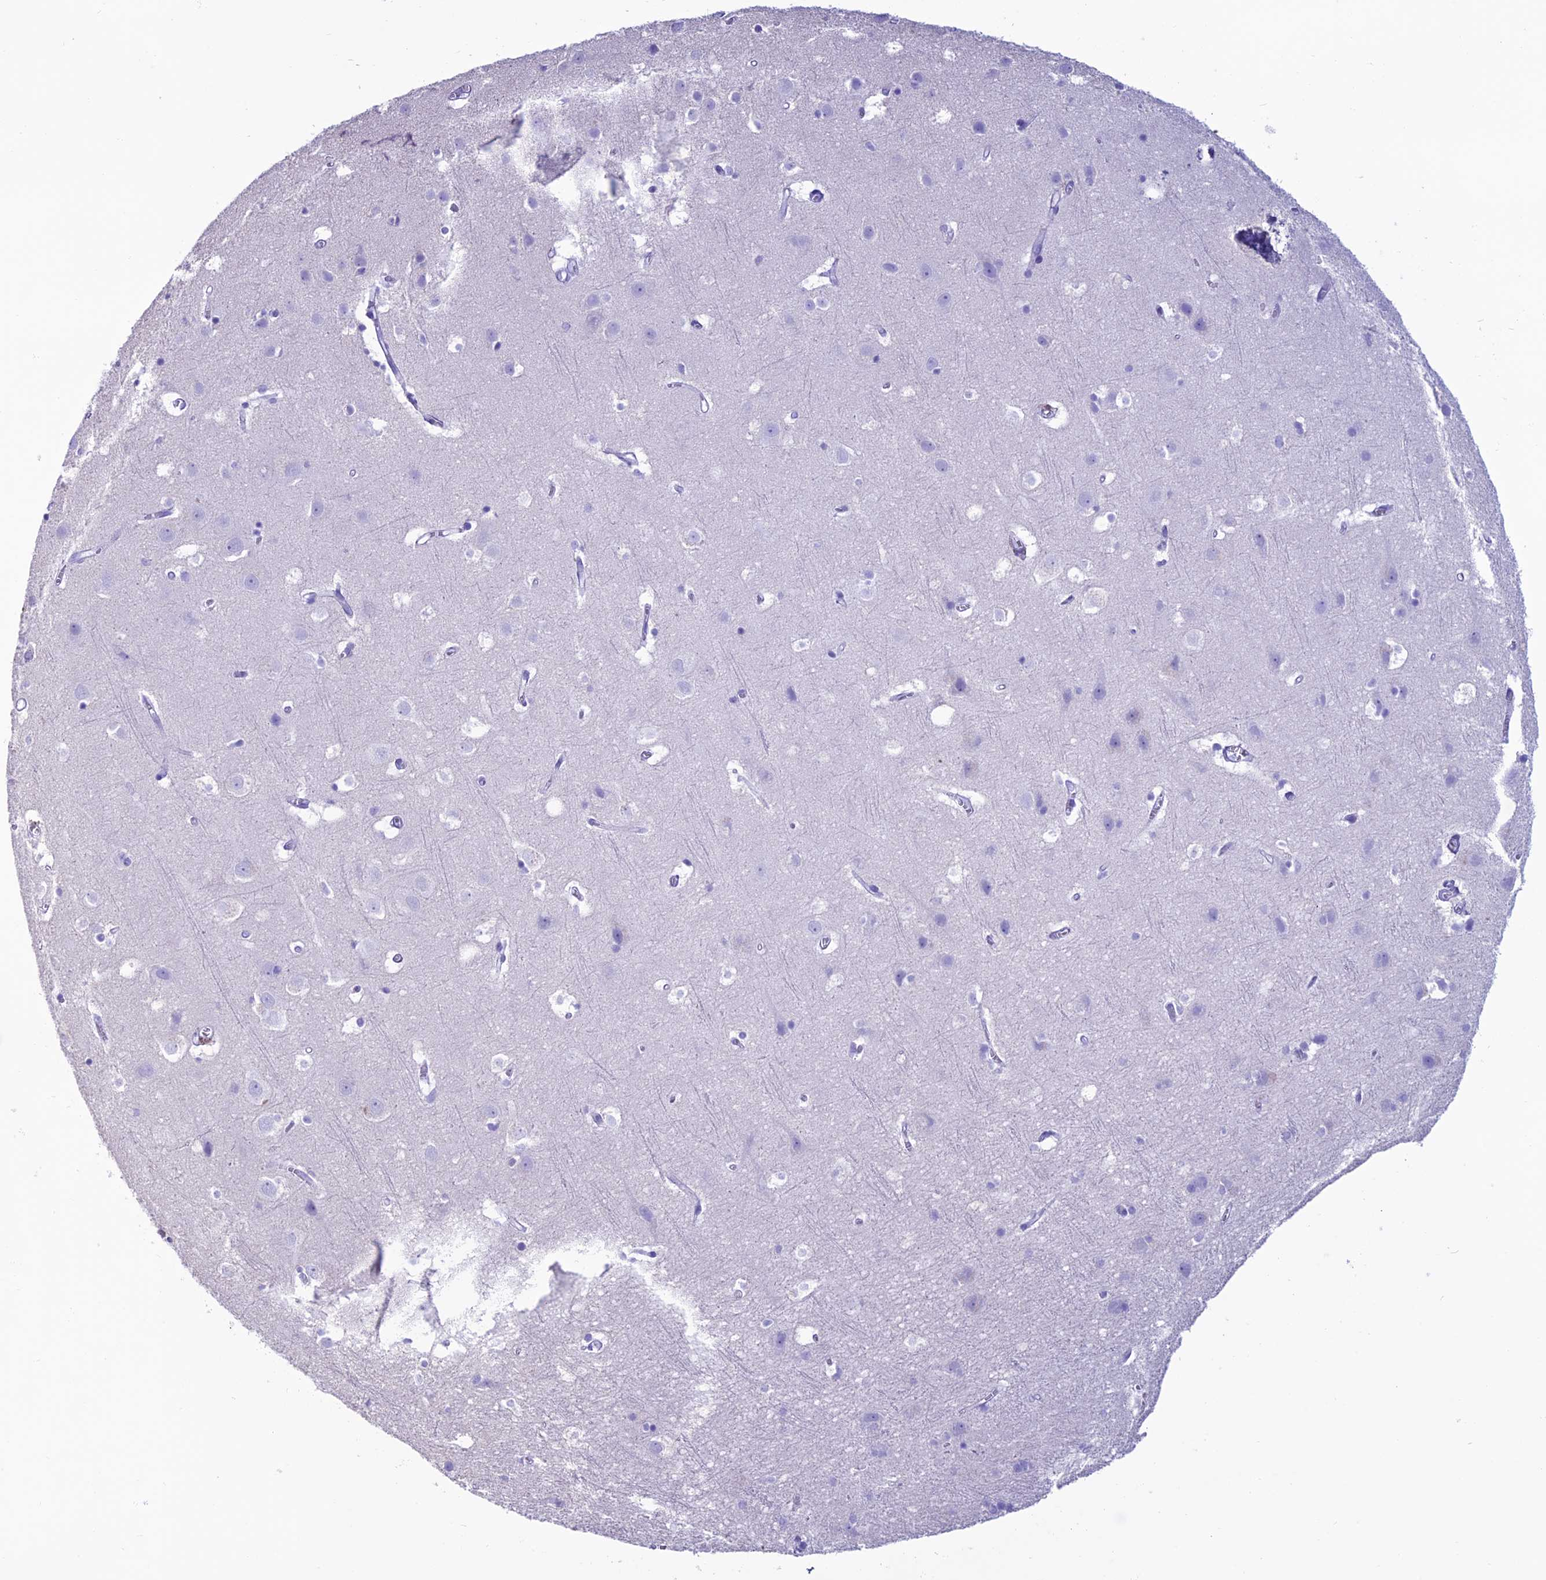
{"staining": {"intensity": "negative", "quantity": "none", "location": "none"}, "tissue": "cerebral cortex", "cell_type": "Endothelial cells", "image_type": "normal", "snomed": [{"axis": "morphology", "description": "Normal tissue, NOS"}, {"axis": "topography", "description": "Cerebral cortex"}], "caption": "The photomicrograph exhibits no significant positivity in endothelial cells of cerebral cortex.", "gene": "MZB1", "patient": {"sex": "male", "age": 54}}